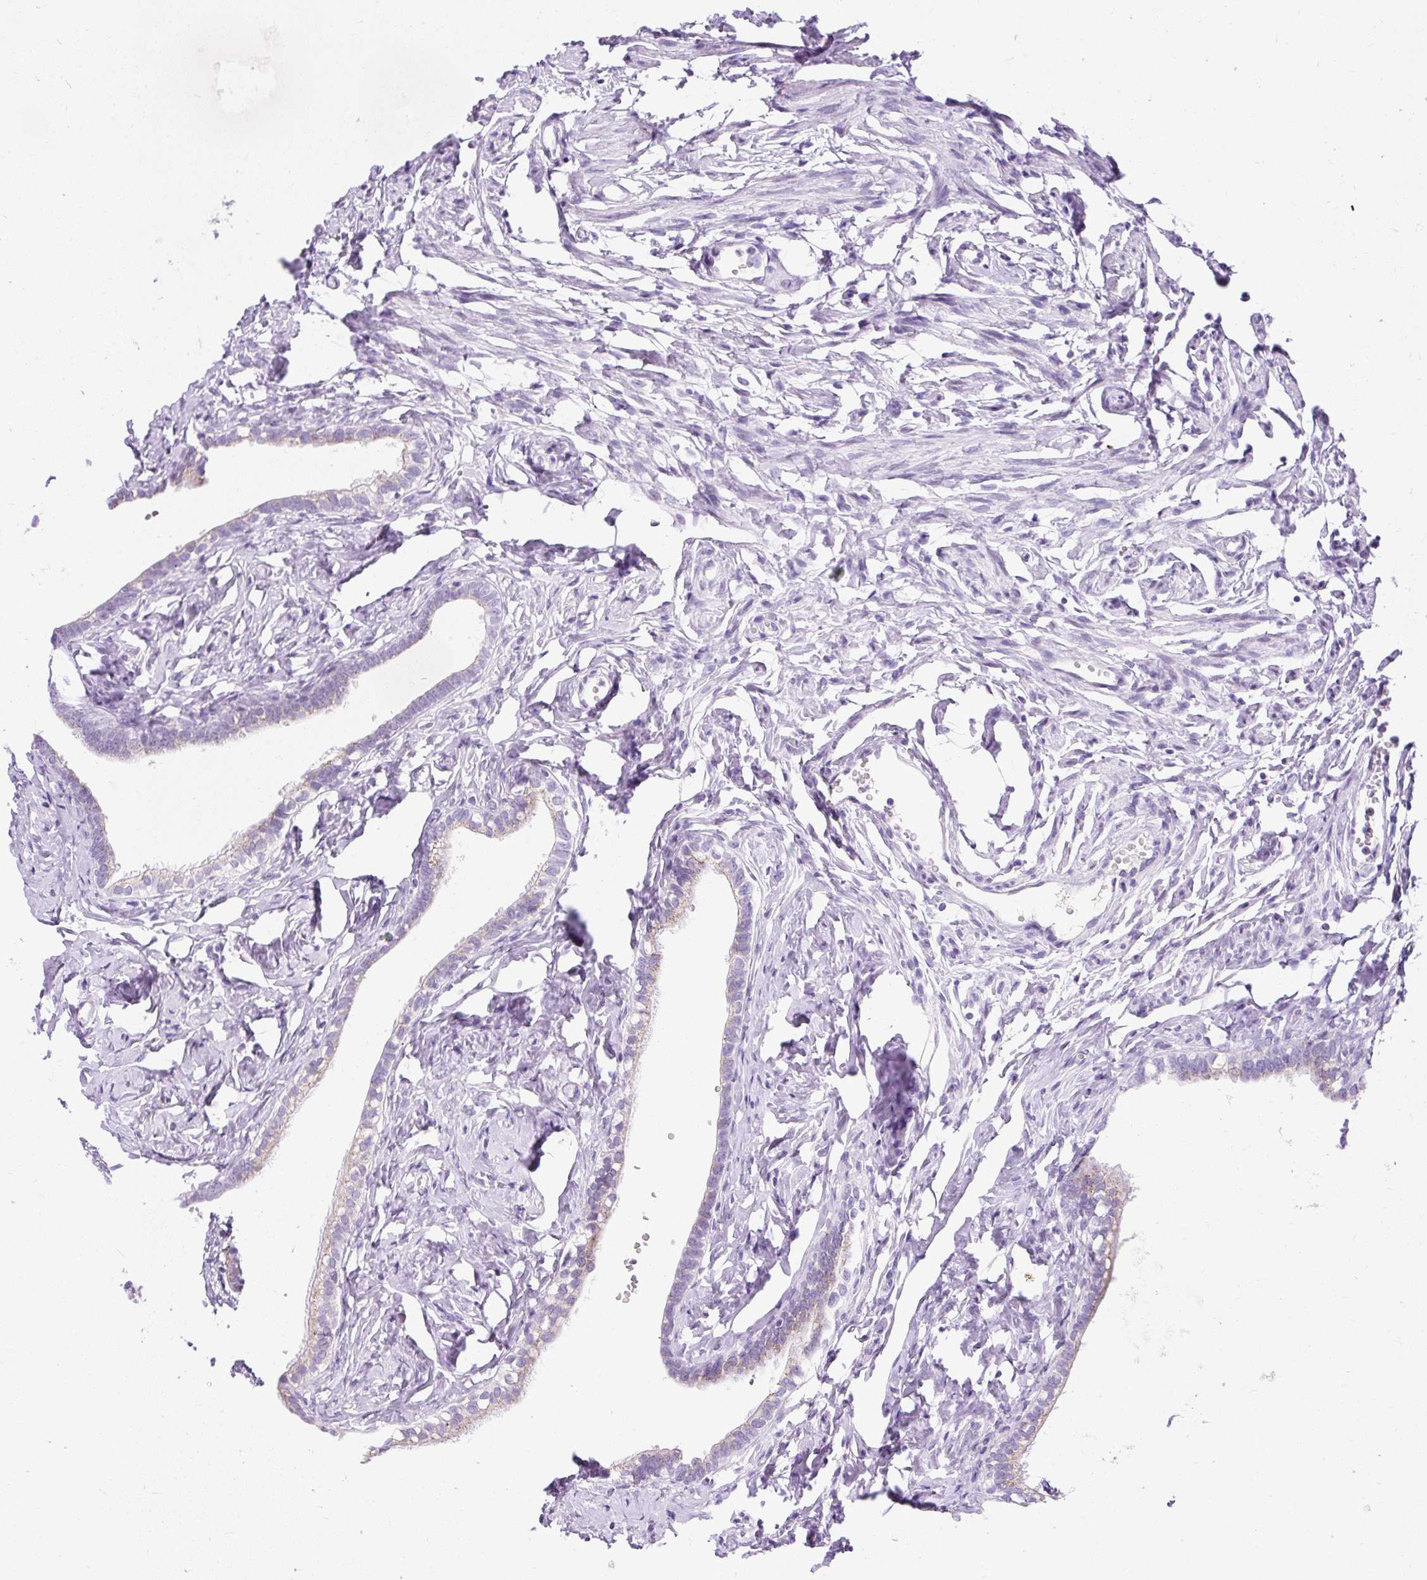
{"staining": {"intensity": "moderate", "quantity": "25%-75%", "location": "cytoplasmic/membranous"}, "tissue": "fallopian tube", "cell_type": "Glandular cells", "image_type": "normal", "snomed": [{"axis": "morphology", "description": "Normal tissue, NOS"}, {"axis": "topography", "description": "Fallopian tube"}], "caption": "This is a histology image of IHC staining of benign fallopian tube, which shows moderate positivity in the cytoplasmic/membranous of glandular cells.", "gene": "GOLGA8A", "patient": {"sex": "female", "age": 66}}